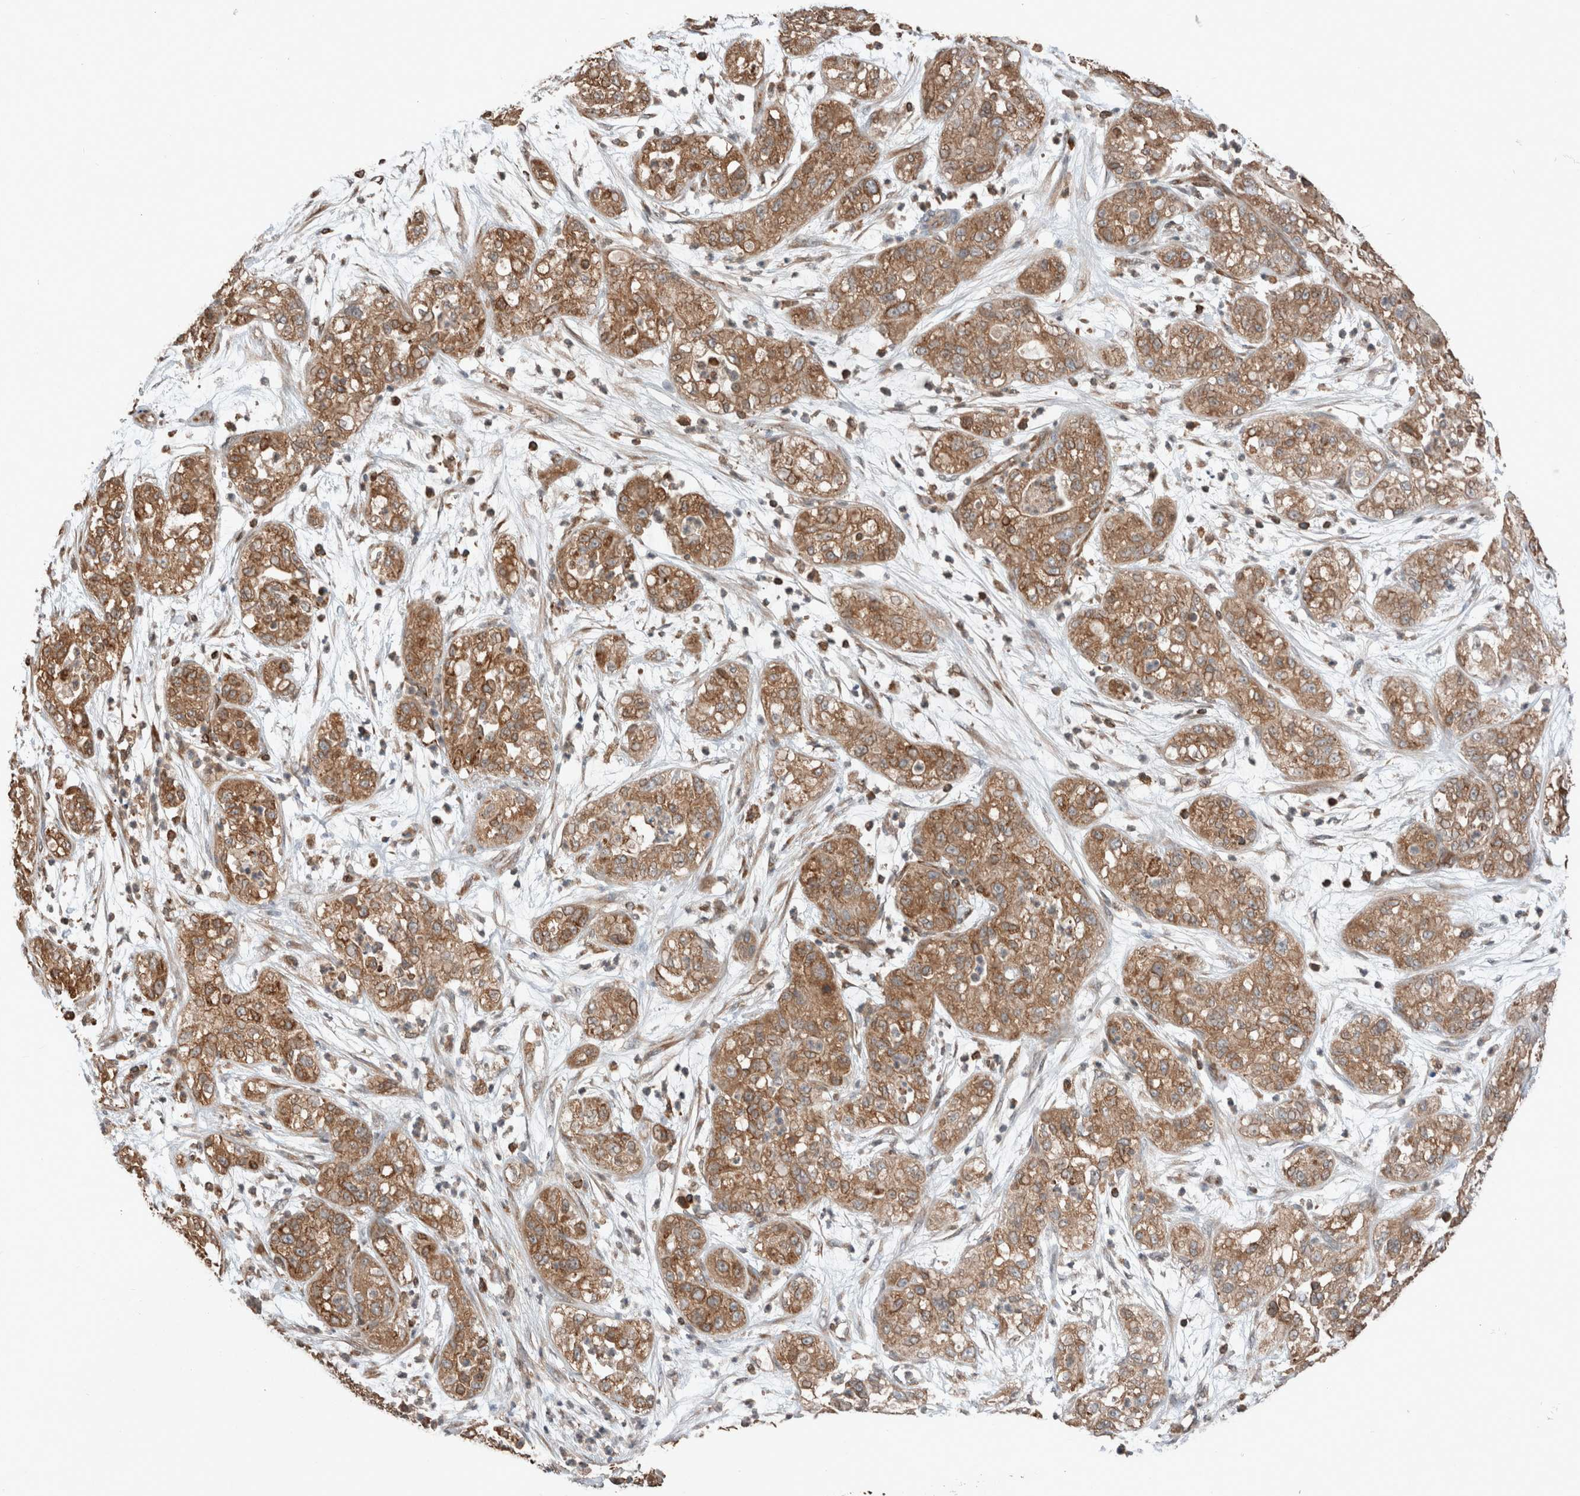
{"staining": {"intensity": "moderate", "quantity": ">75%", "location": "cytoplasmic/membranous"}, "tissue": "pancreatic cancer", "cell_type": "Tumor cells", "image_type": "cancer", "snomed": [{"axis": "morphology", "description": "Adenocarcinoma, NOS"}, {"axis": "topography", "description": "Pancreas"}], "caption": "Immunohistochemical staining of pancreatic adenocarcinoma exhibits moderate cytoplasmic/membranous protein staining in approximately >75% of tumor cells.", "gene": "ERAP2", "patient": {"sex": "female", "age": 78}}